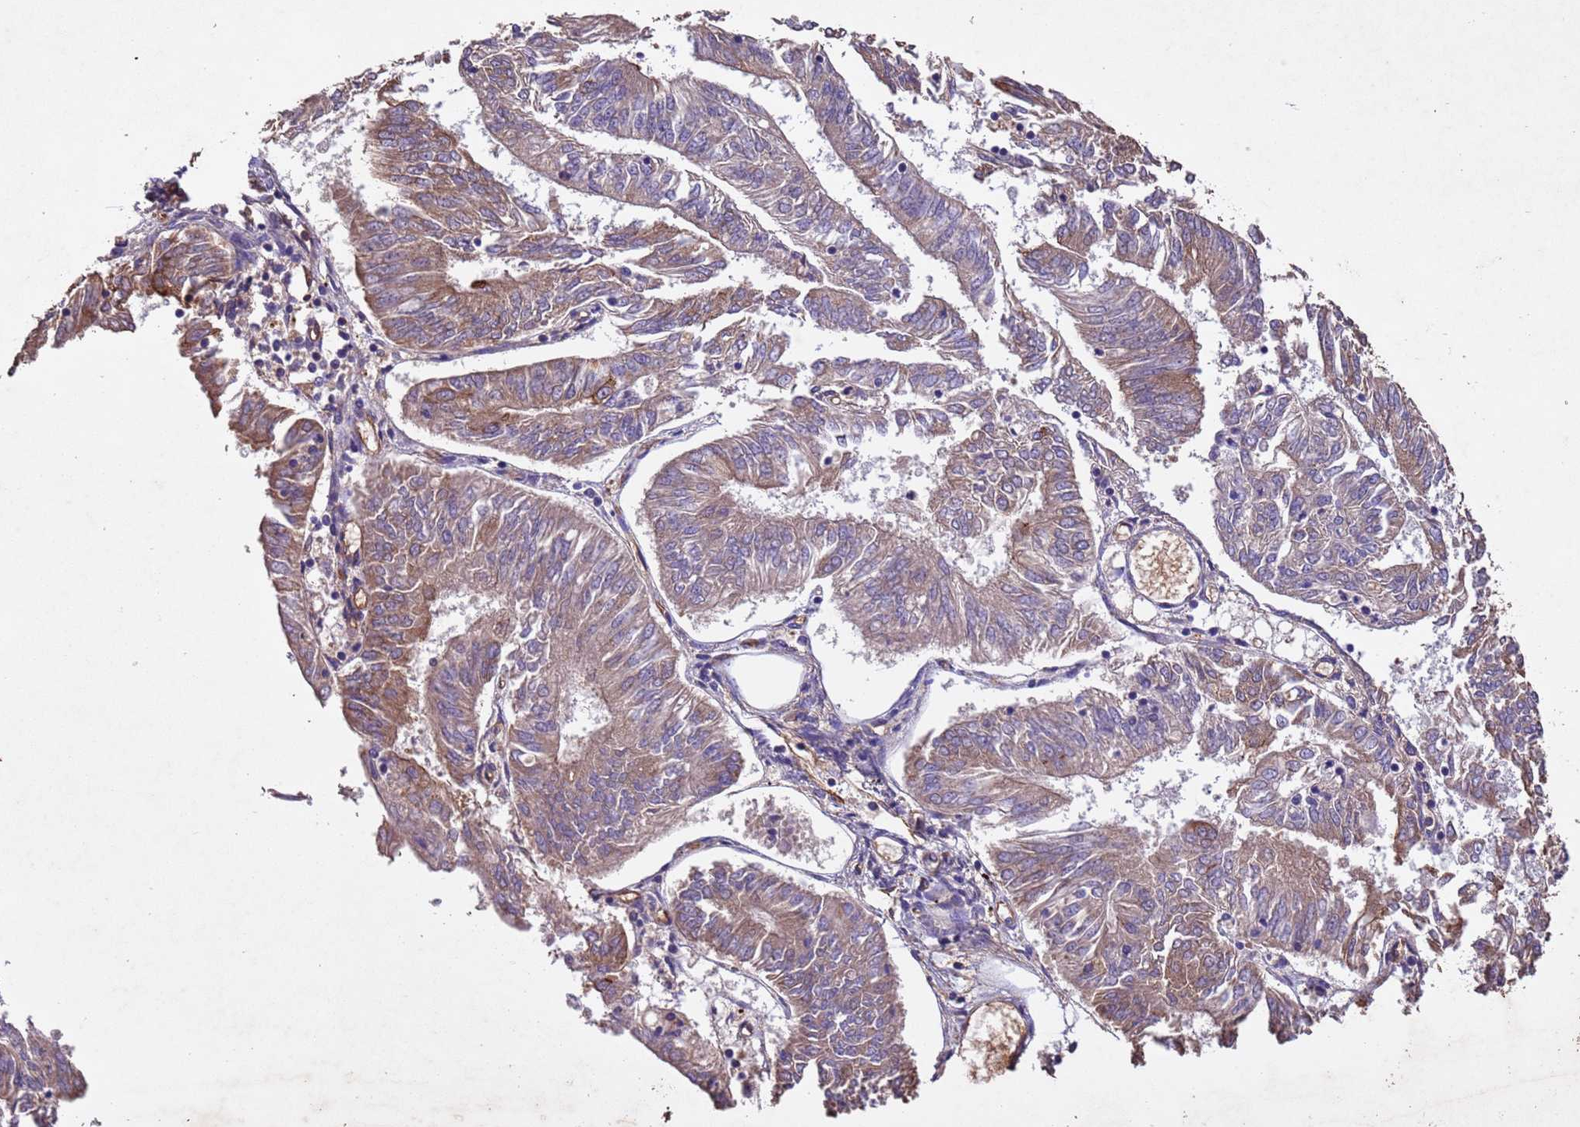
{"staining": {"intensity": "moderate", "quantity": ">75%", "location": "cytoplasmic/membranous"}, "tissue": "endometrial cancer", "cell_type": "Tumor cells", "image_type": "cancer", "snomed": [{"axis": "morphology", "description": "Adenocarcinoma, NOS"}, {"axis": "topography", "description": "Endometrium"}], "caption": "A photomicrograph of human adenocarcinoma (endometrial) stained for a protein shows moderate cytoplasmic/membranous brown staining in tumor cells.", "gene": "MTX3", "patient": {"sex": "female", "age": 58}}